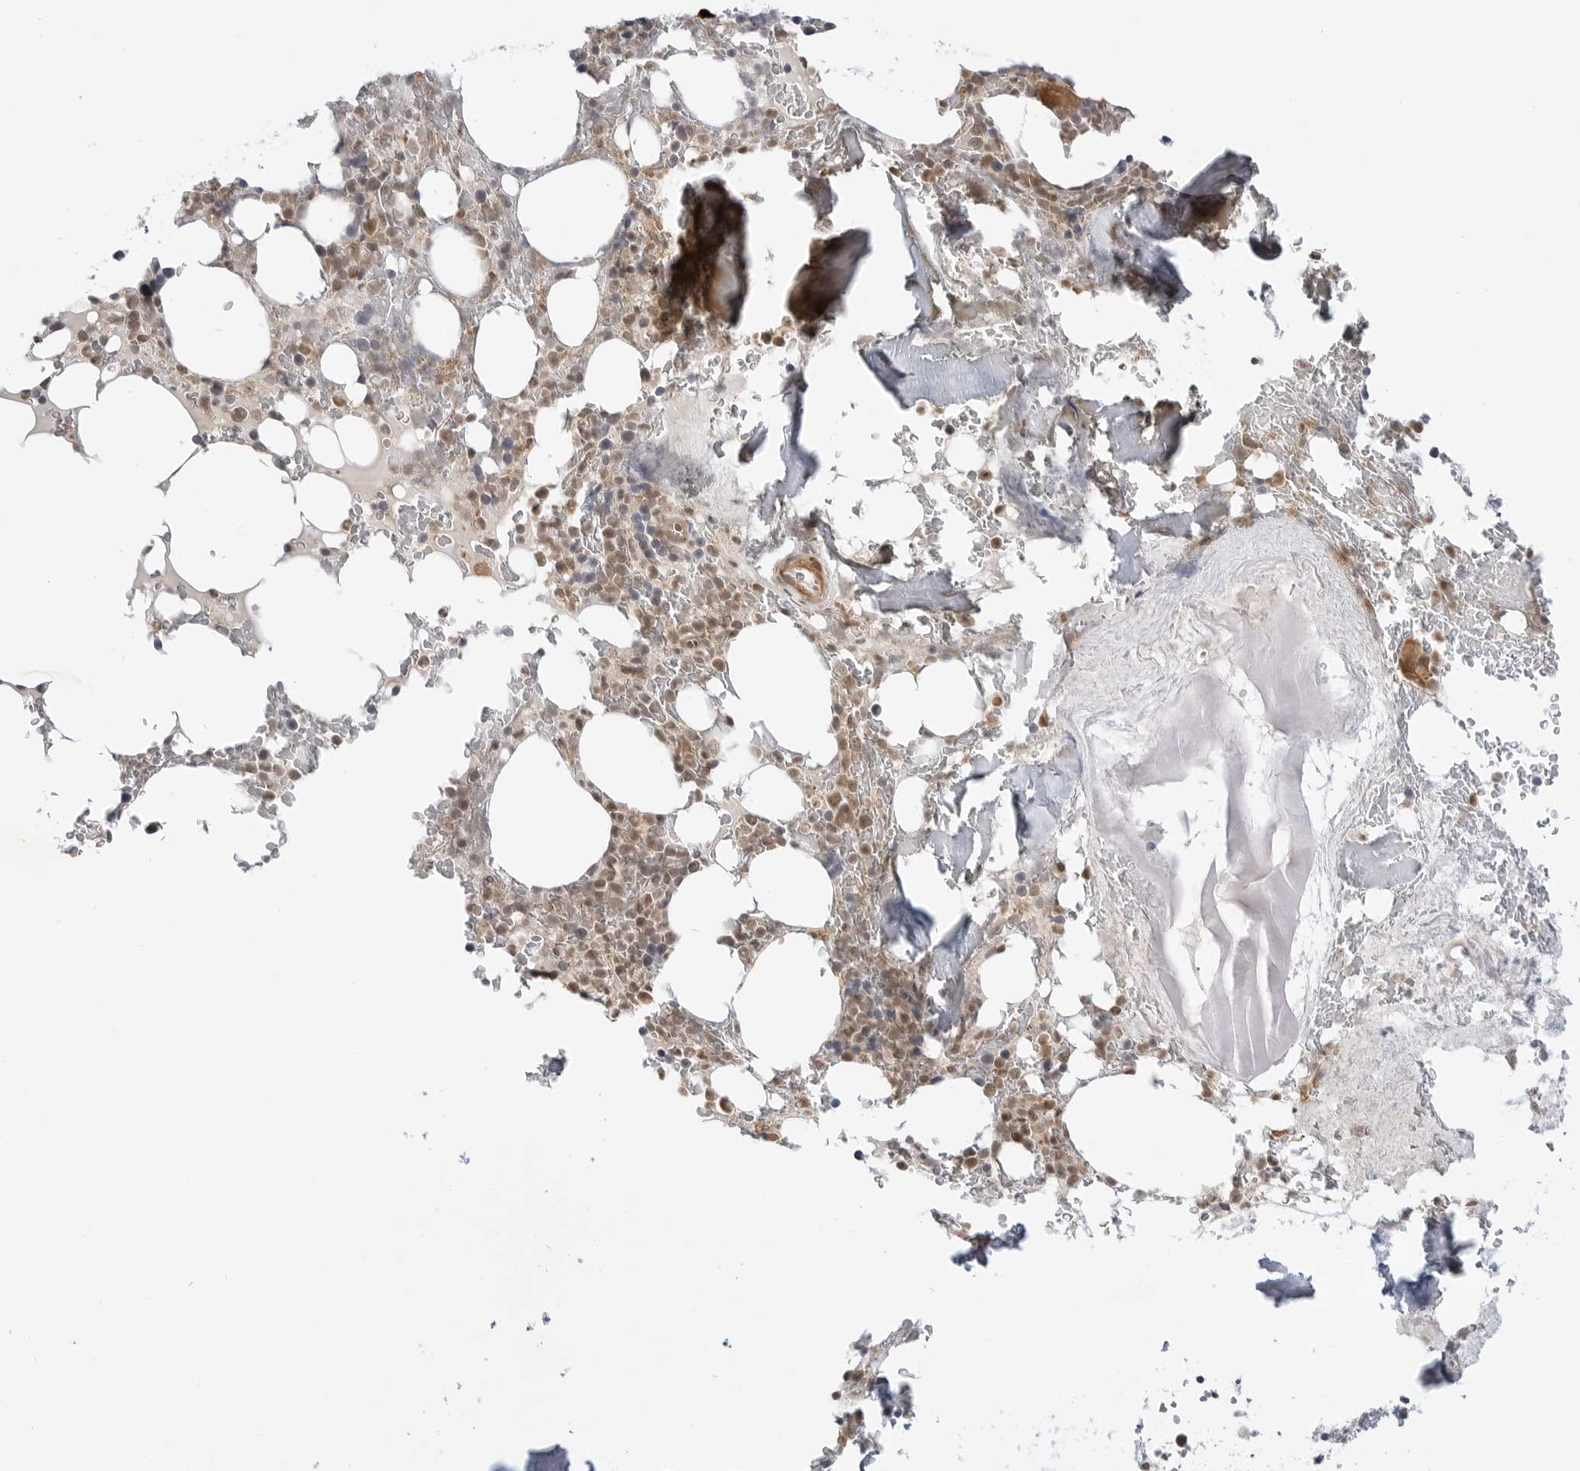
{"staining": {"intensity": "moderate", "quantity": "25%-75%", "location": "cytoplasmic/membranous,nuclear"}, "tissue": "bone marrow", "cell_type": "Hematopoietic cells", "image_type": "normal", "snomed": [{"axis": "morphology", "description": "Normal tissue, NOS"}, {"axis": "topography", "description": "Bone marrow"}], "caption": "An IHC histopathology image of benign tissue is shown. Protein staining in brown highlights moderate cytoplasmic/membranous,nuclear positivity in bone marrow within hematopoietic cells. Immunohistochemistry (ihc) stains the protein of interest in brown and the nuclei are stained blue.", "gene": "MAP2K5", "patient": {"sex": "male", "age": 58}}